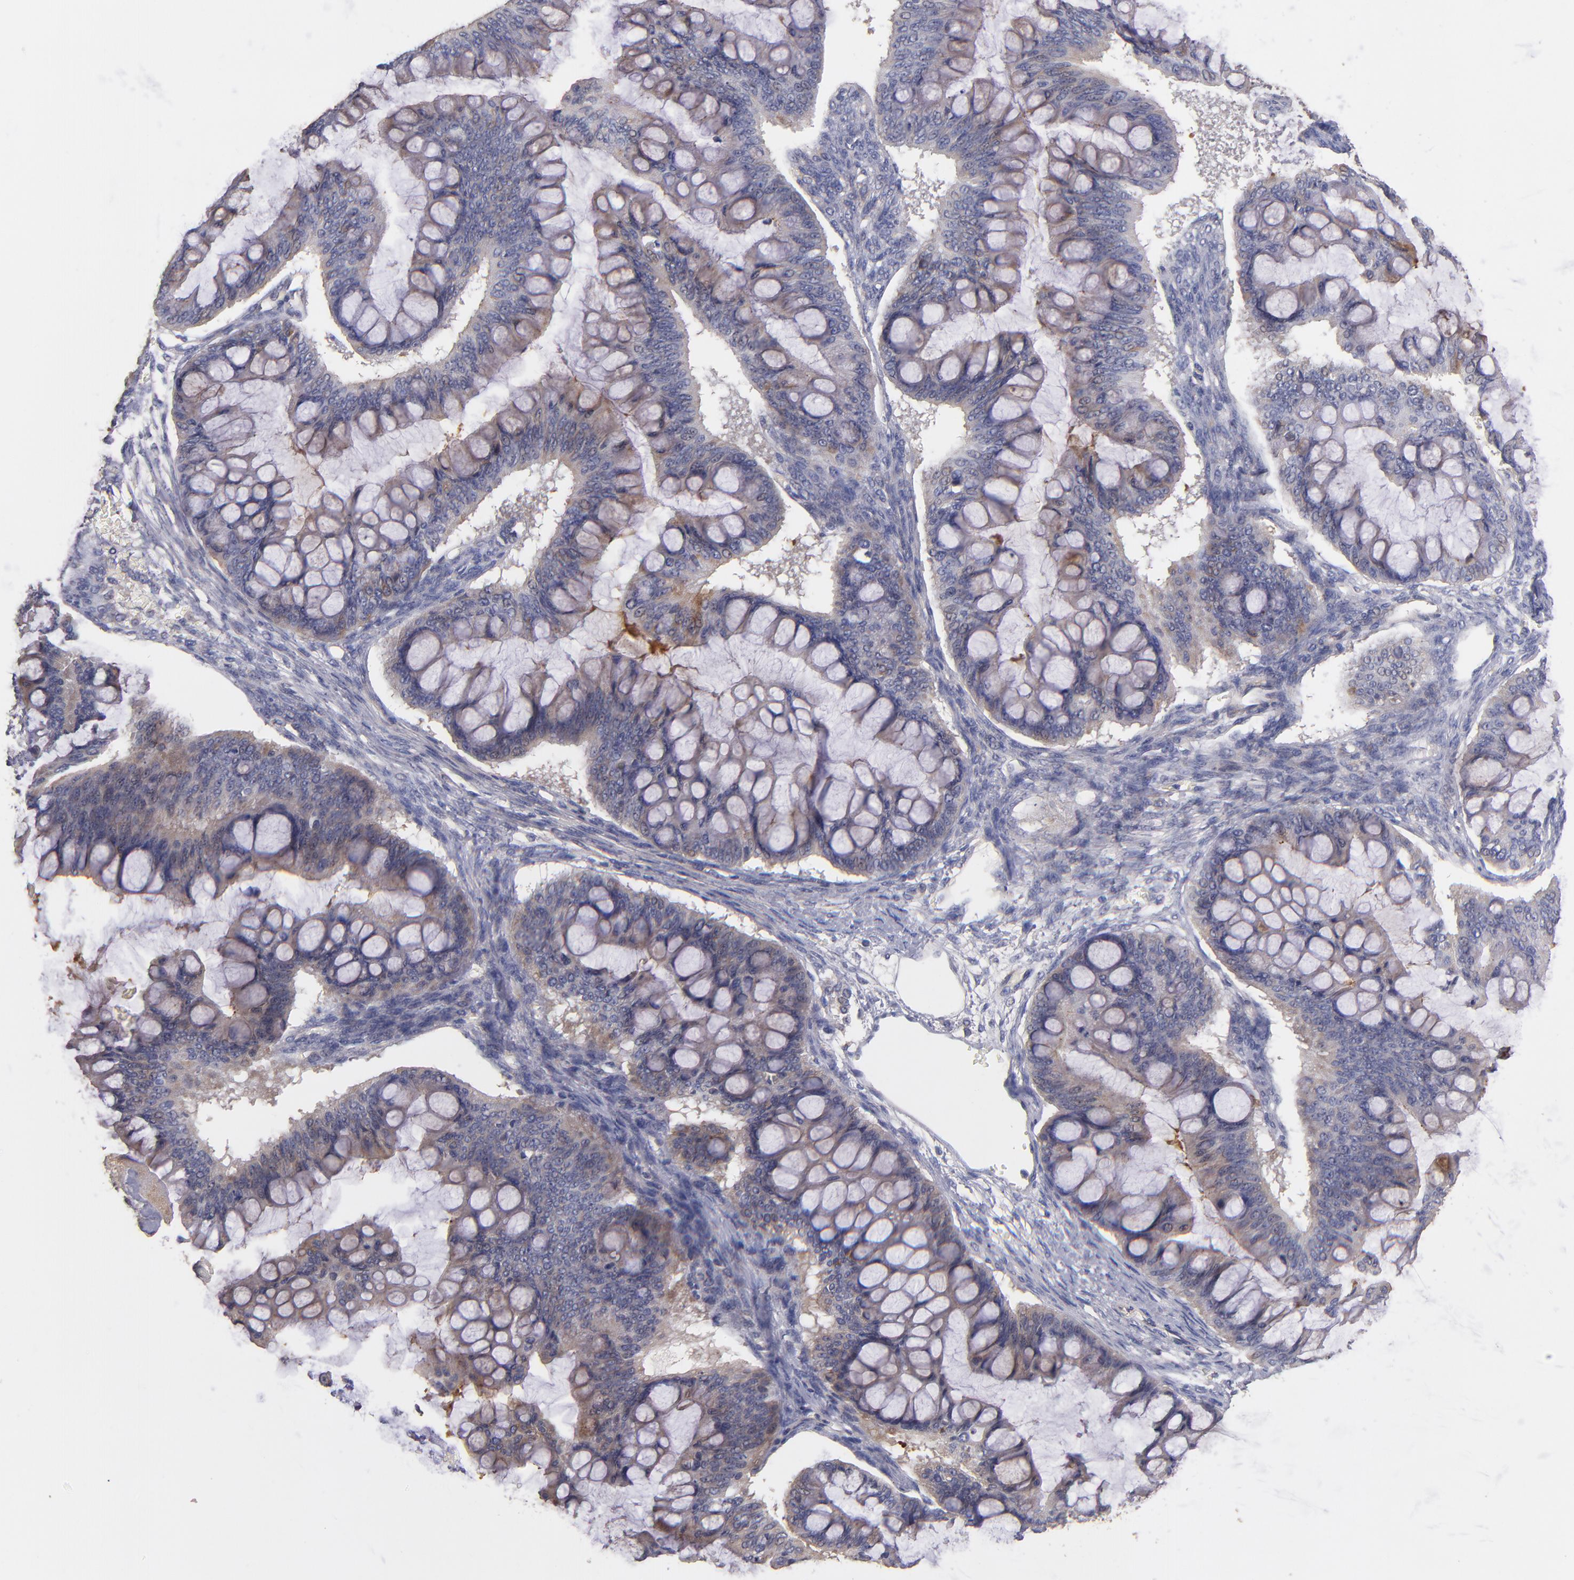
{"staining": {"intensity": "moderate", "quantity": "25%-75%", "location": "cytoplasmic/membranous"}, "tissue": "ovarian cancer", "cell_type": "Tumor cells", "image_type": "cancer", "snomed": [{"axis": "morphology", "description": "Cystadenocarcinoma, mucinous, NOS"}, {"axis": "topography", "description": "Ovary"}], "caption": "Immunohistochemistry image of ovarian mucinous cystadenocarcinoma stained for a protein (brown), which demonstrates medium levels of moderate cytoplasmic/membranous staining in approximately 25%-75% of tumor cells.", "gene": "MAGEE1", "patient": {"sex": "female", "age": 73}}